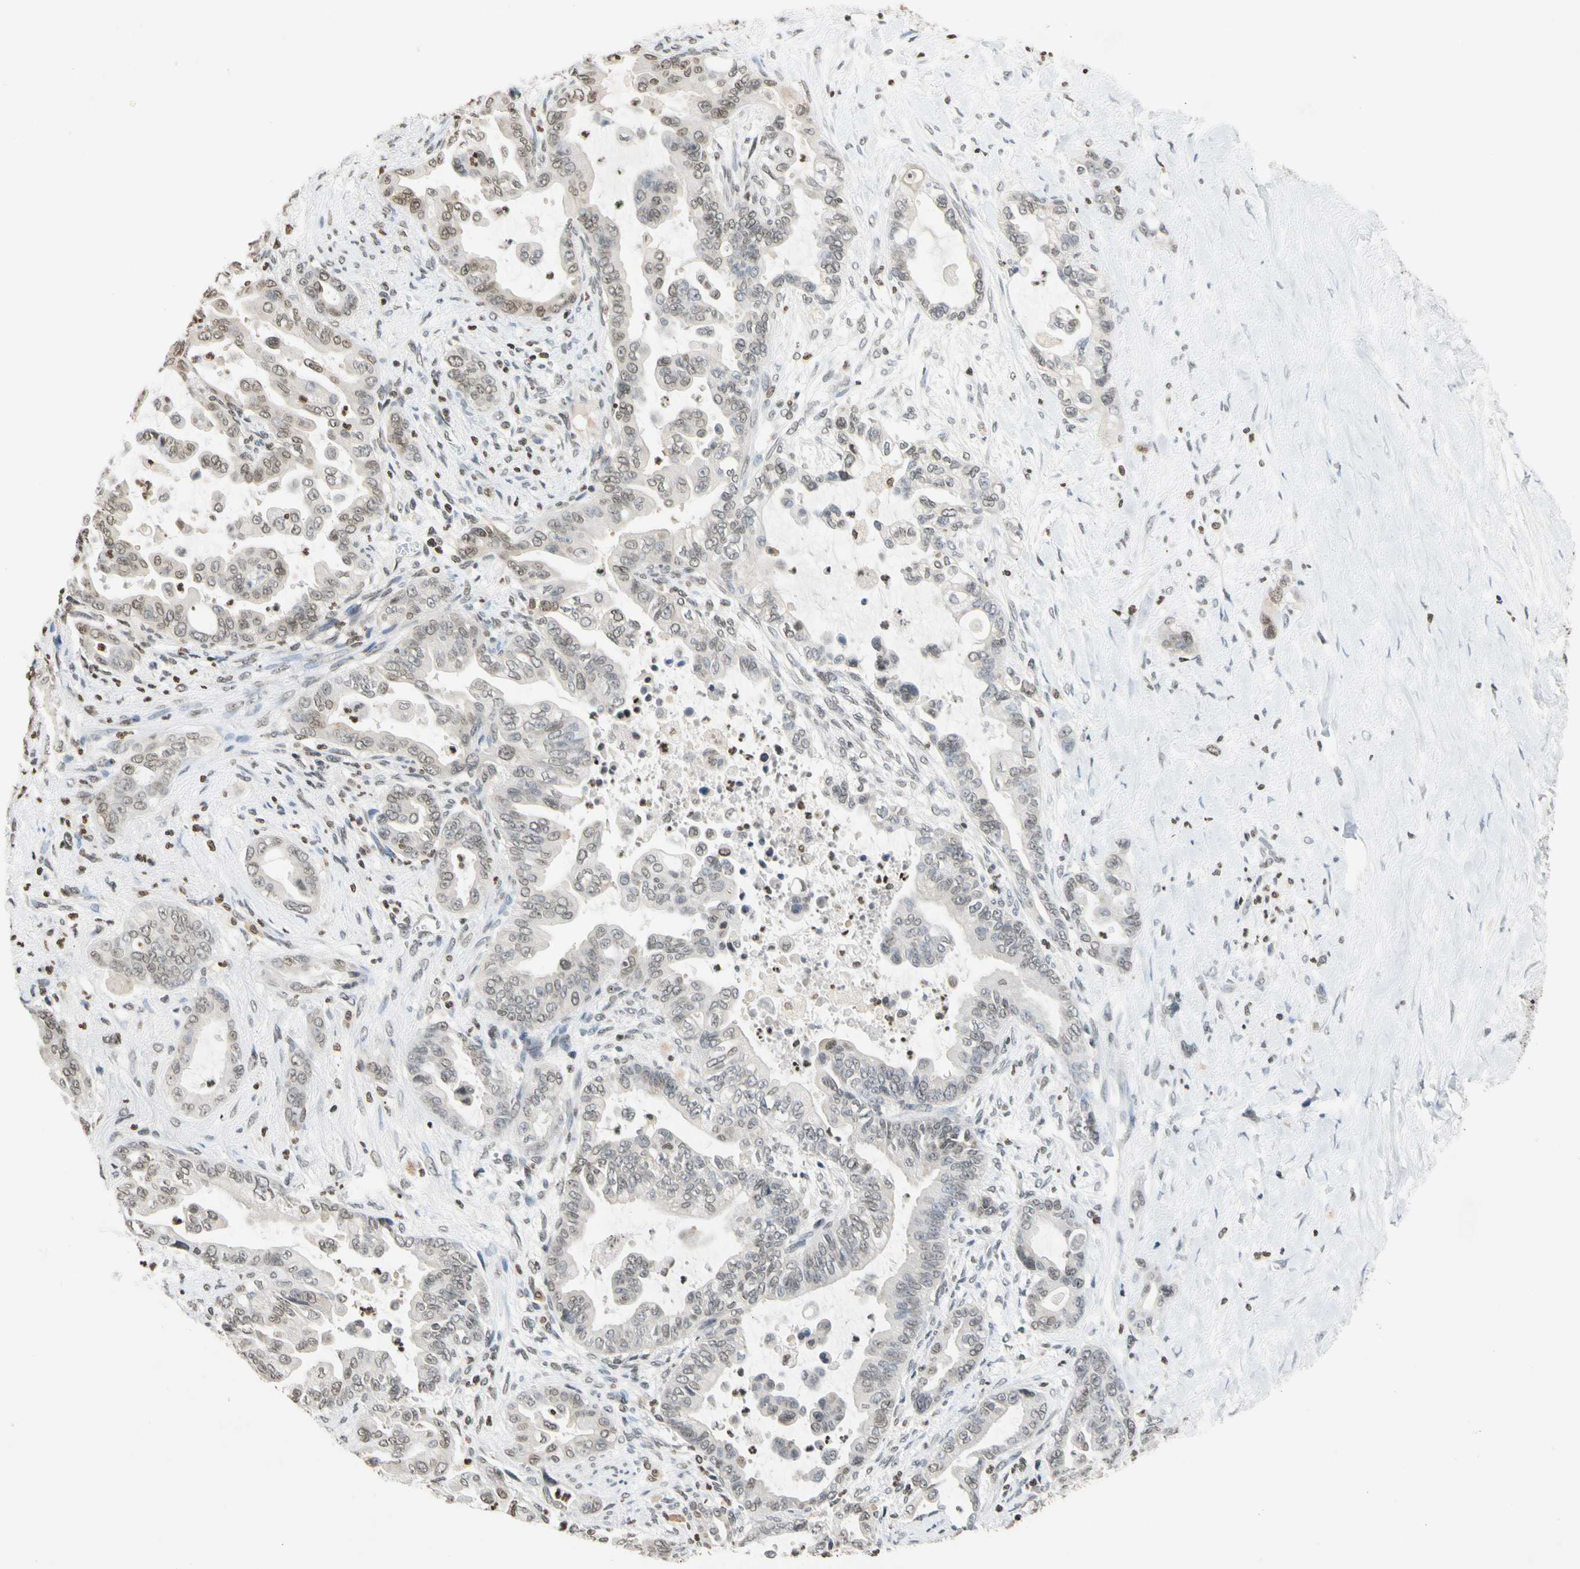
{"staining": {"intensity": "negative", "quantity": "none", "location": "none"}, "tissue": "pancreatic cancer", "cell_type": "Tumor cells", "image_type": "cancer", "snomed": [{"axis": "morphology", "description": "Adenocarcinoma, NOS"}, {"axis": "topography", "description": "Pancreas"}], "caption": "A histopathology image of human adenocarcinoma (pancreatic) is negative for staining in tumor cells. The staining was performed using DAB (3,3'-diaminobenzidine) to visualize the protein expression in brown, while the nuclei were stained in blue with hematoxylin (Magnification: 20x).", "gene": "GPX4", "patient": {"sex": "male", "age": 70}}